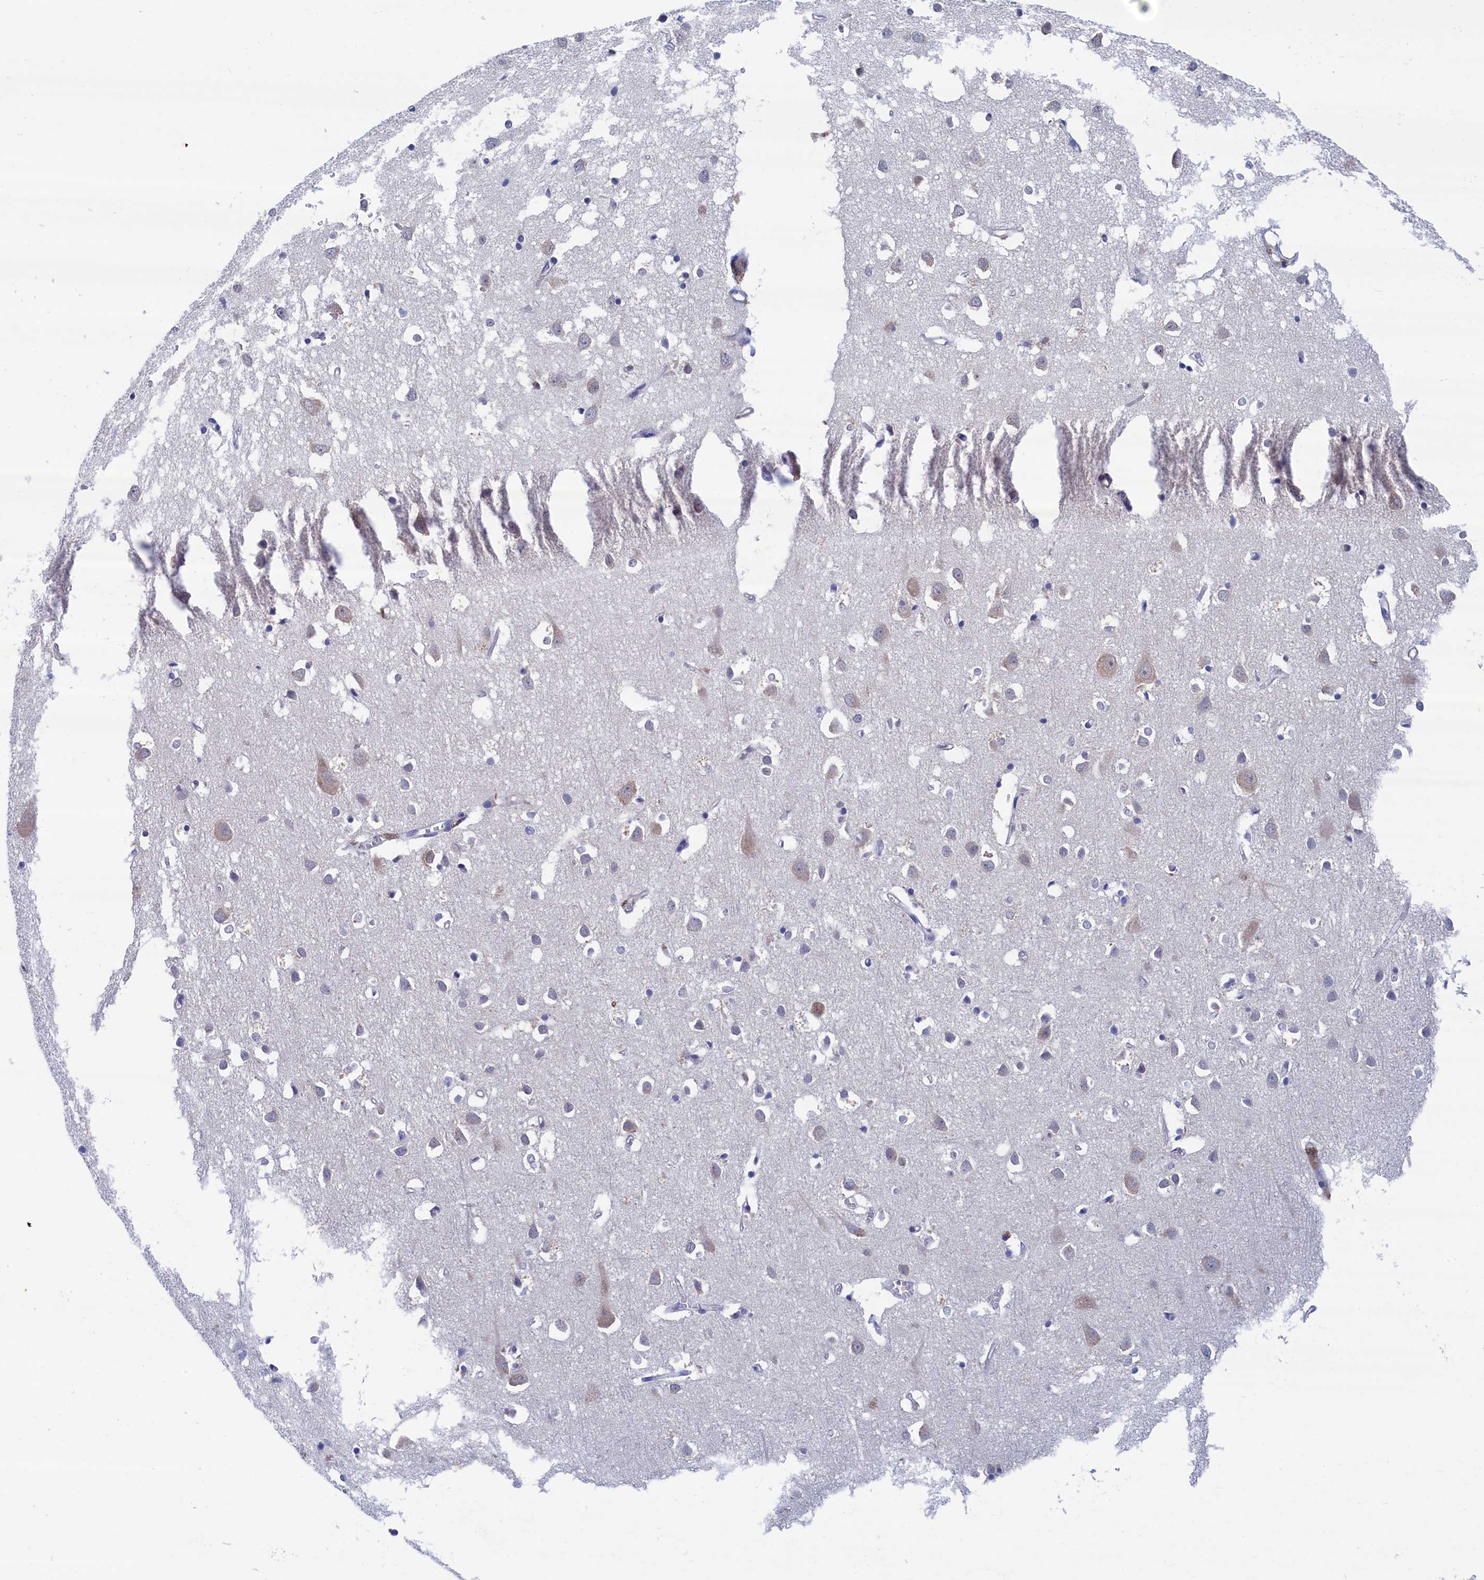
{"staining": {"intensity": "negative", "quantity": "none", "location": "none"}, "tissue": "cerebral cortex", "cell_type": "Endothelial cells", "image_type": "normal", "snomed": [{"axis": "morphology", "description": "Normal tissue, NOS"}, {"axis": "topography", "description": "Cerebral cortex"}], "caption": "There is no significant expression in endothelial cells of cerebral cortex. (DAB (3,3'-diaminobenzidine) immunohistochemistry (IHC), high magnification).", "gene": "PGP", "patient": {"sex": "female", "age": 64}}